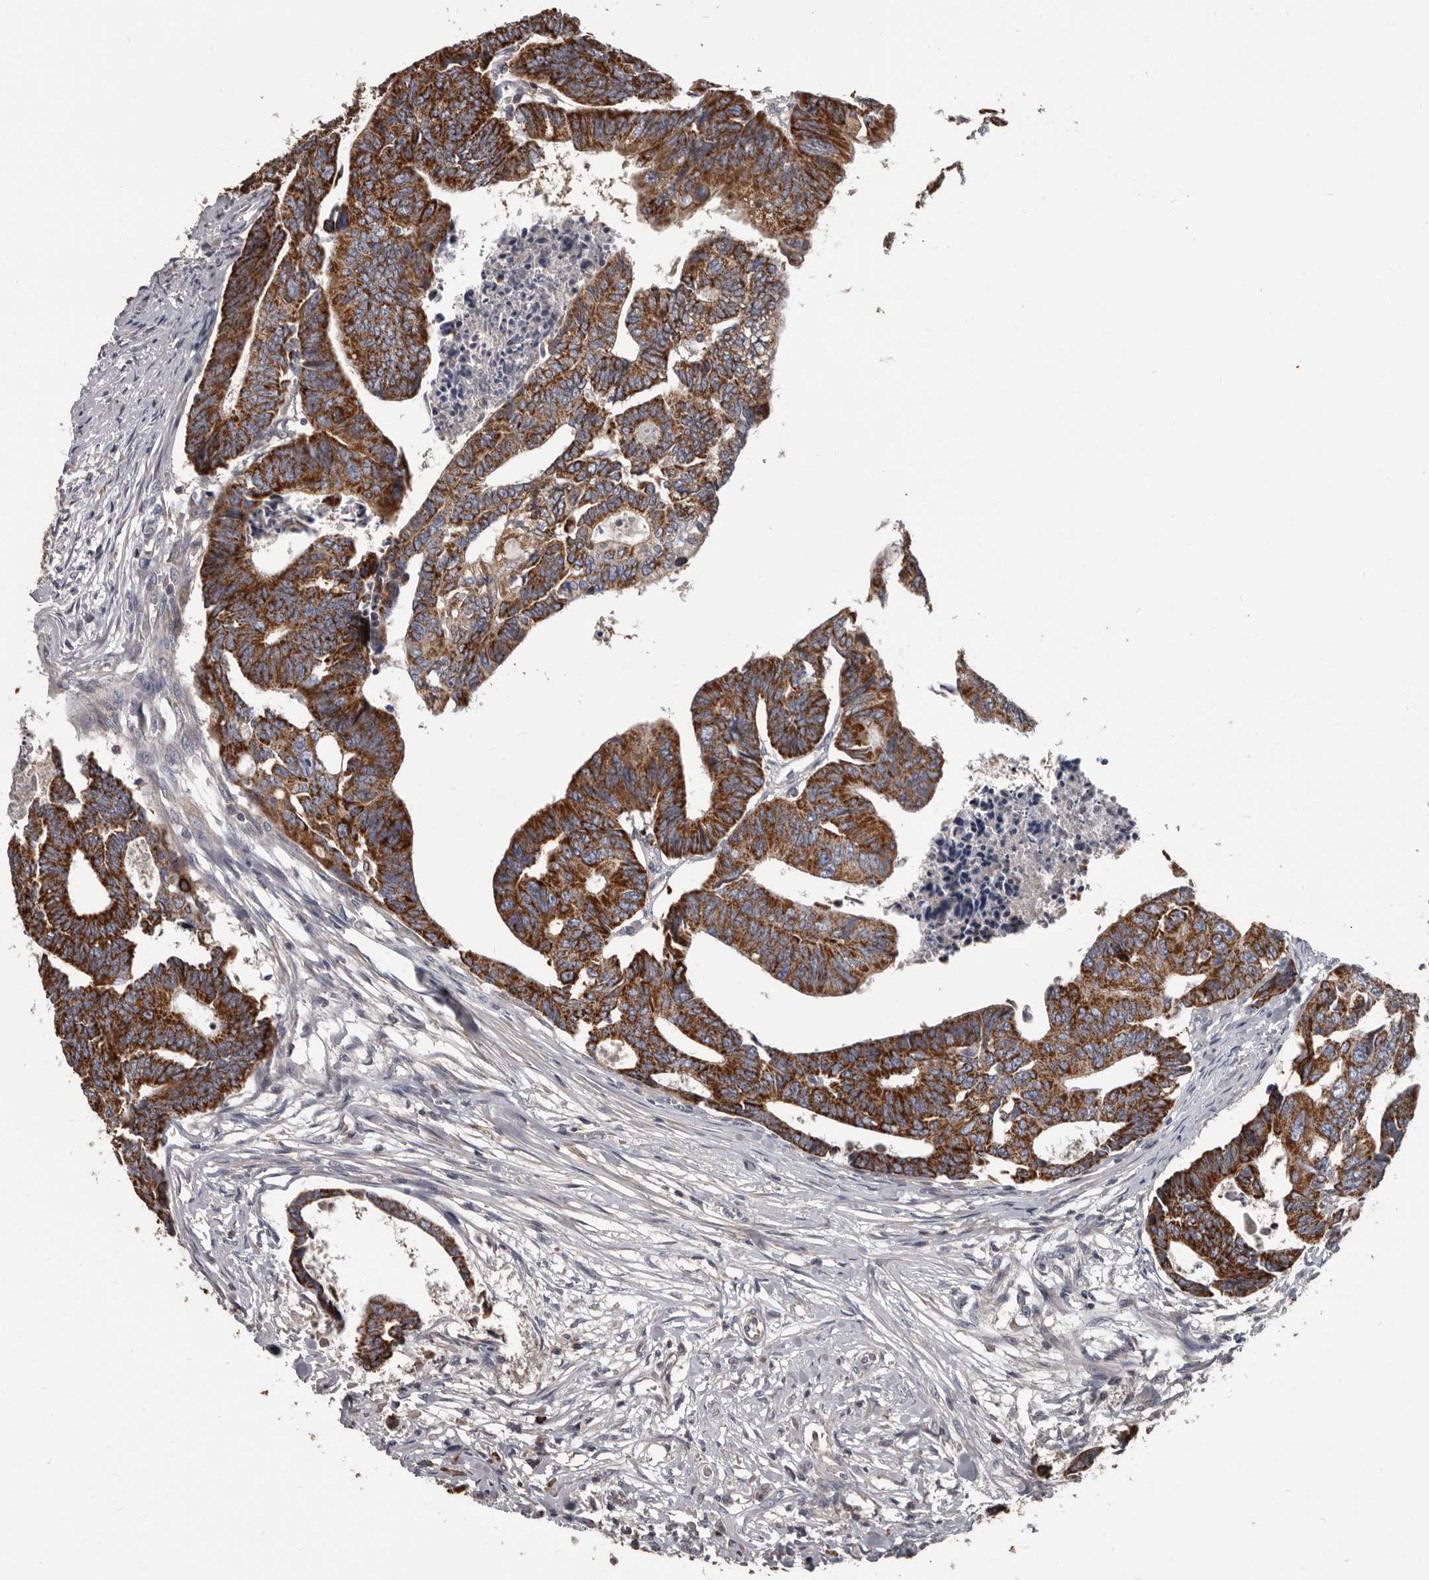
{"staining": {"intensity": "strong", "quantity": ">75%", "location": "cytoplasmic/membranous"}, "tissue": "colorectal cancer", "cell_type": "Tumor cells", "image_type": "cancer", "snomed": [{"axis": "morphology", "description": "Adenocarcinoma, NOS"}, {"axis": "topography", "description": "Rectum"}], "caption": "The photomicrograph shows staining of colorectal cancer (adenocarcinoma), revealing strong cytoplasmic/membranous protein expression (brown color) within tumor cells.", "gene": "ALDH5A1", "patient": {"sex": "female", "age": 65}}